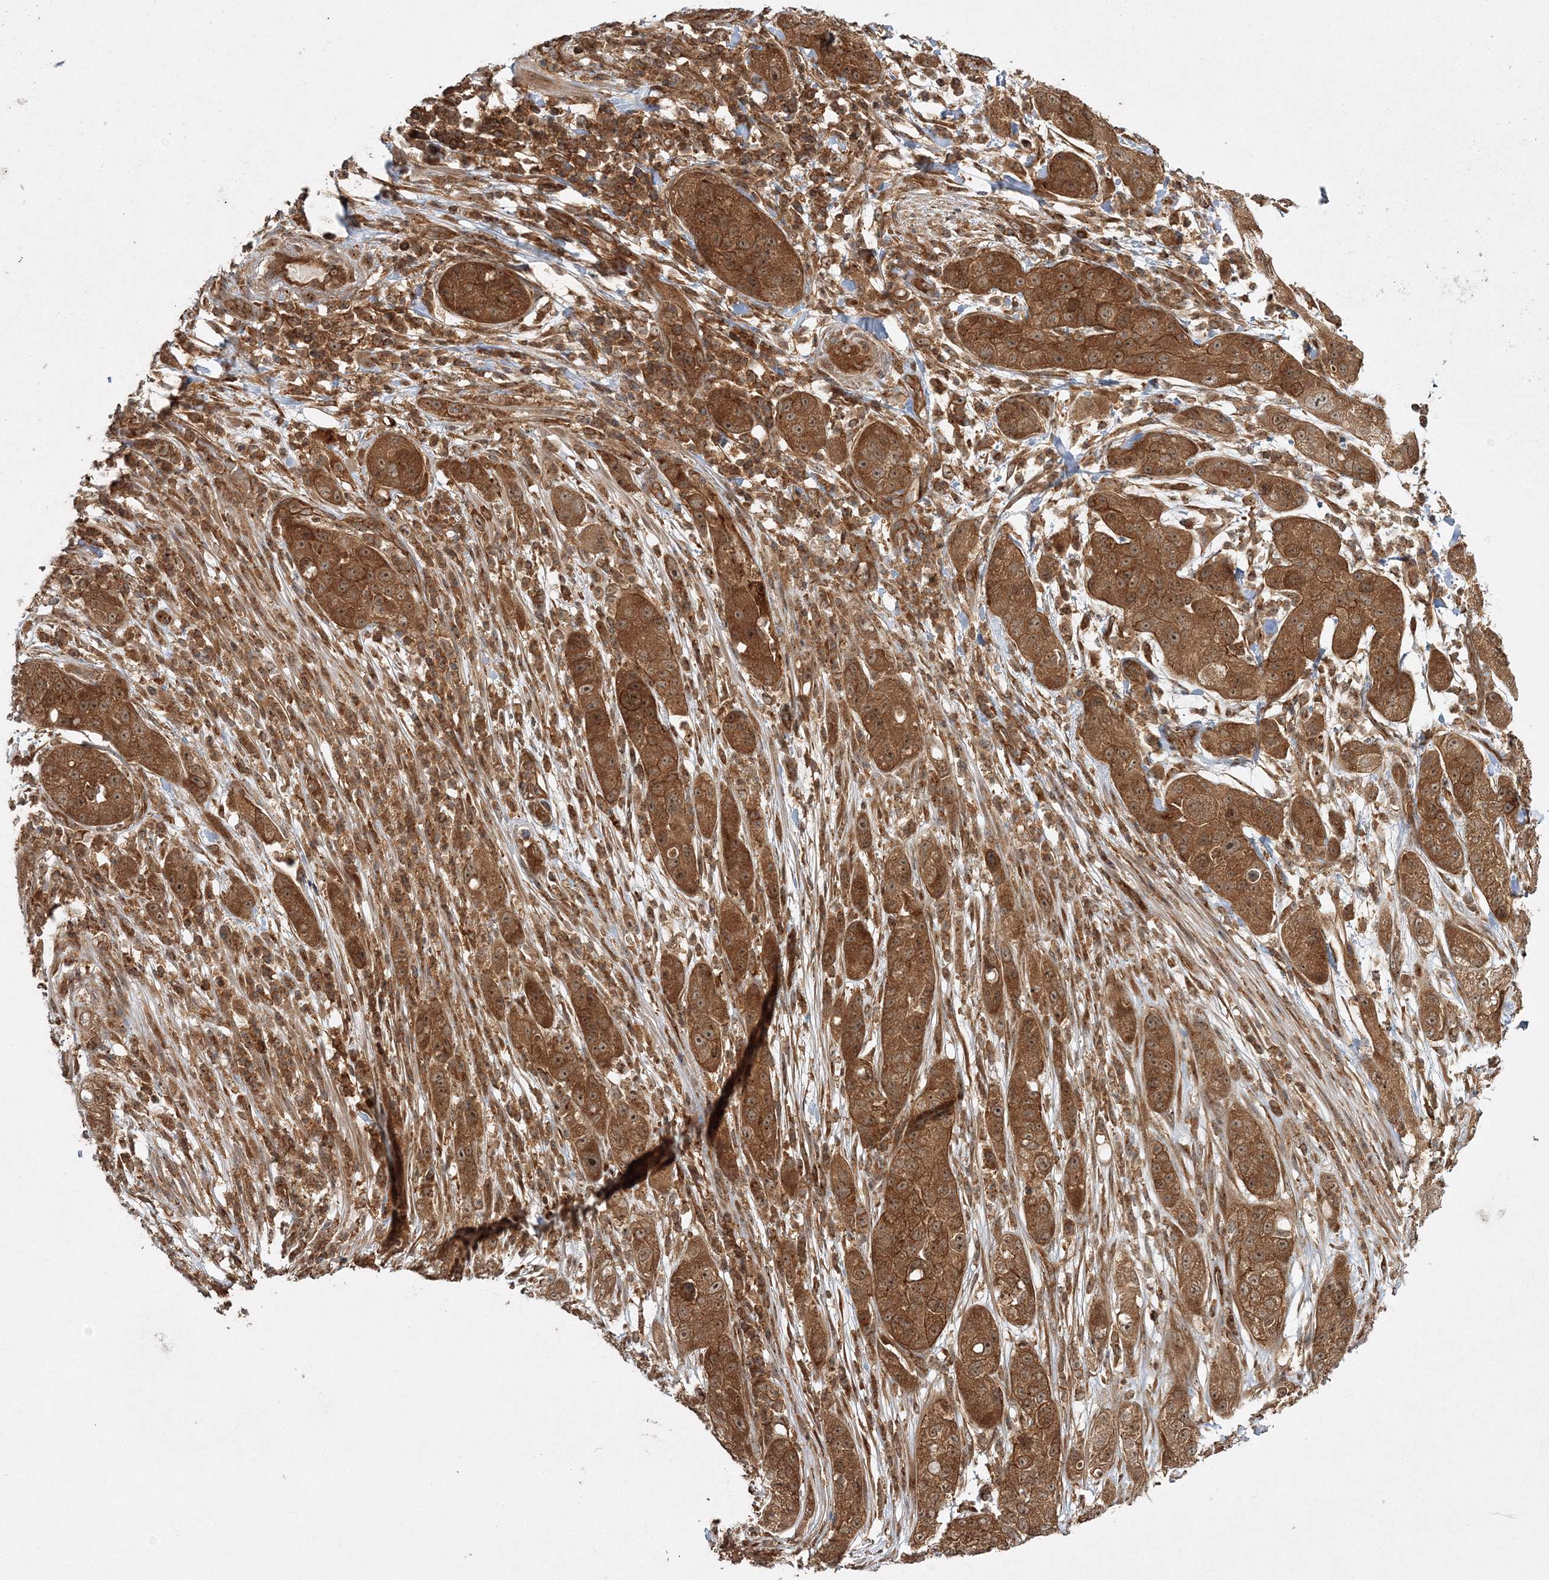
{"staining": {"intensity": "moderate", "quantity": ">75%", "location": "cytoplasmic/membranous"}, "tissue": "pancreatic cancer", "cell_type": "Tumor cells", "image_type": "cancer", "snomed": [{"axis": "morphology", "description": "Adenocarcinoma, NOS"}, {"axis": "topography", "description": "Pancreas"}], "caption": "The immunohistochemical stain shows moderate cytoplasmic/membranous staining in tumor cells of pancreatic adenocarcinoma tissue.", "gene": "WDR37", "patient": {"sex": "female", "age": 78}}